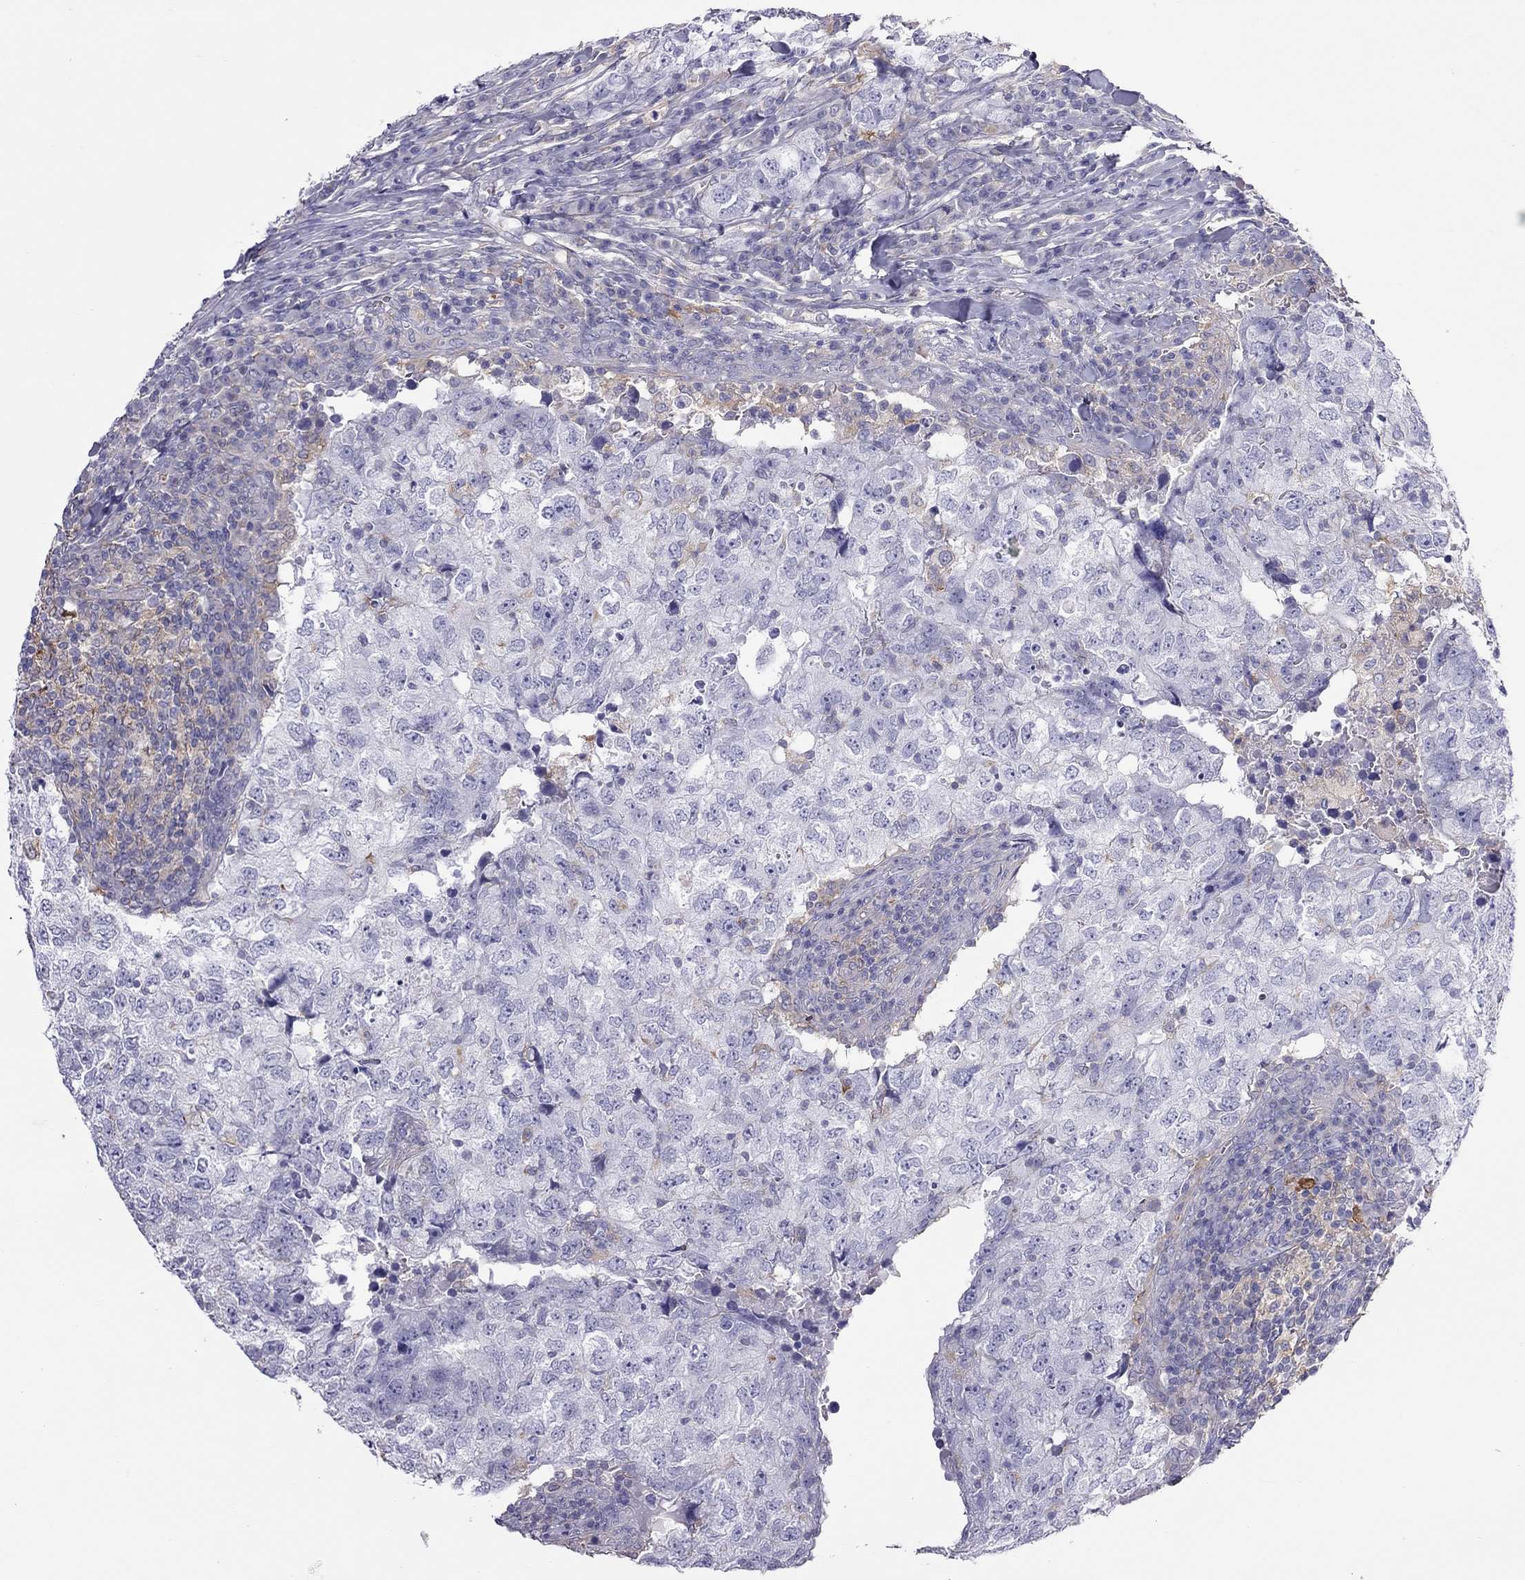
{"staining": {"intensity": "negative", "quantity": "none", "location": "none"}, "tissue": "breast cancer", "cell_type": "Tumor cells", "image_type": "cancer", "snomed": [{"axis": "morphology", "description": "Duct carcinoma"}, {"axis": "topography", "description": "Breast"}], "caption": "High power microscopy histopathology image of an immunohistochemistry image of breast cancer, revealing no significant staining in tumor cells.", "gene": "ALOX15B", "patient": {"sex": "female", "age": 30}}